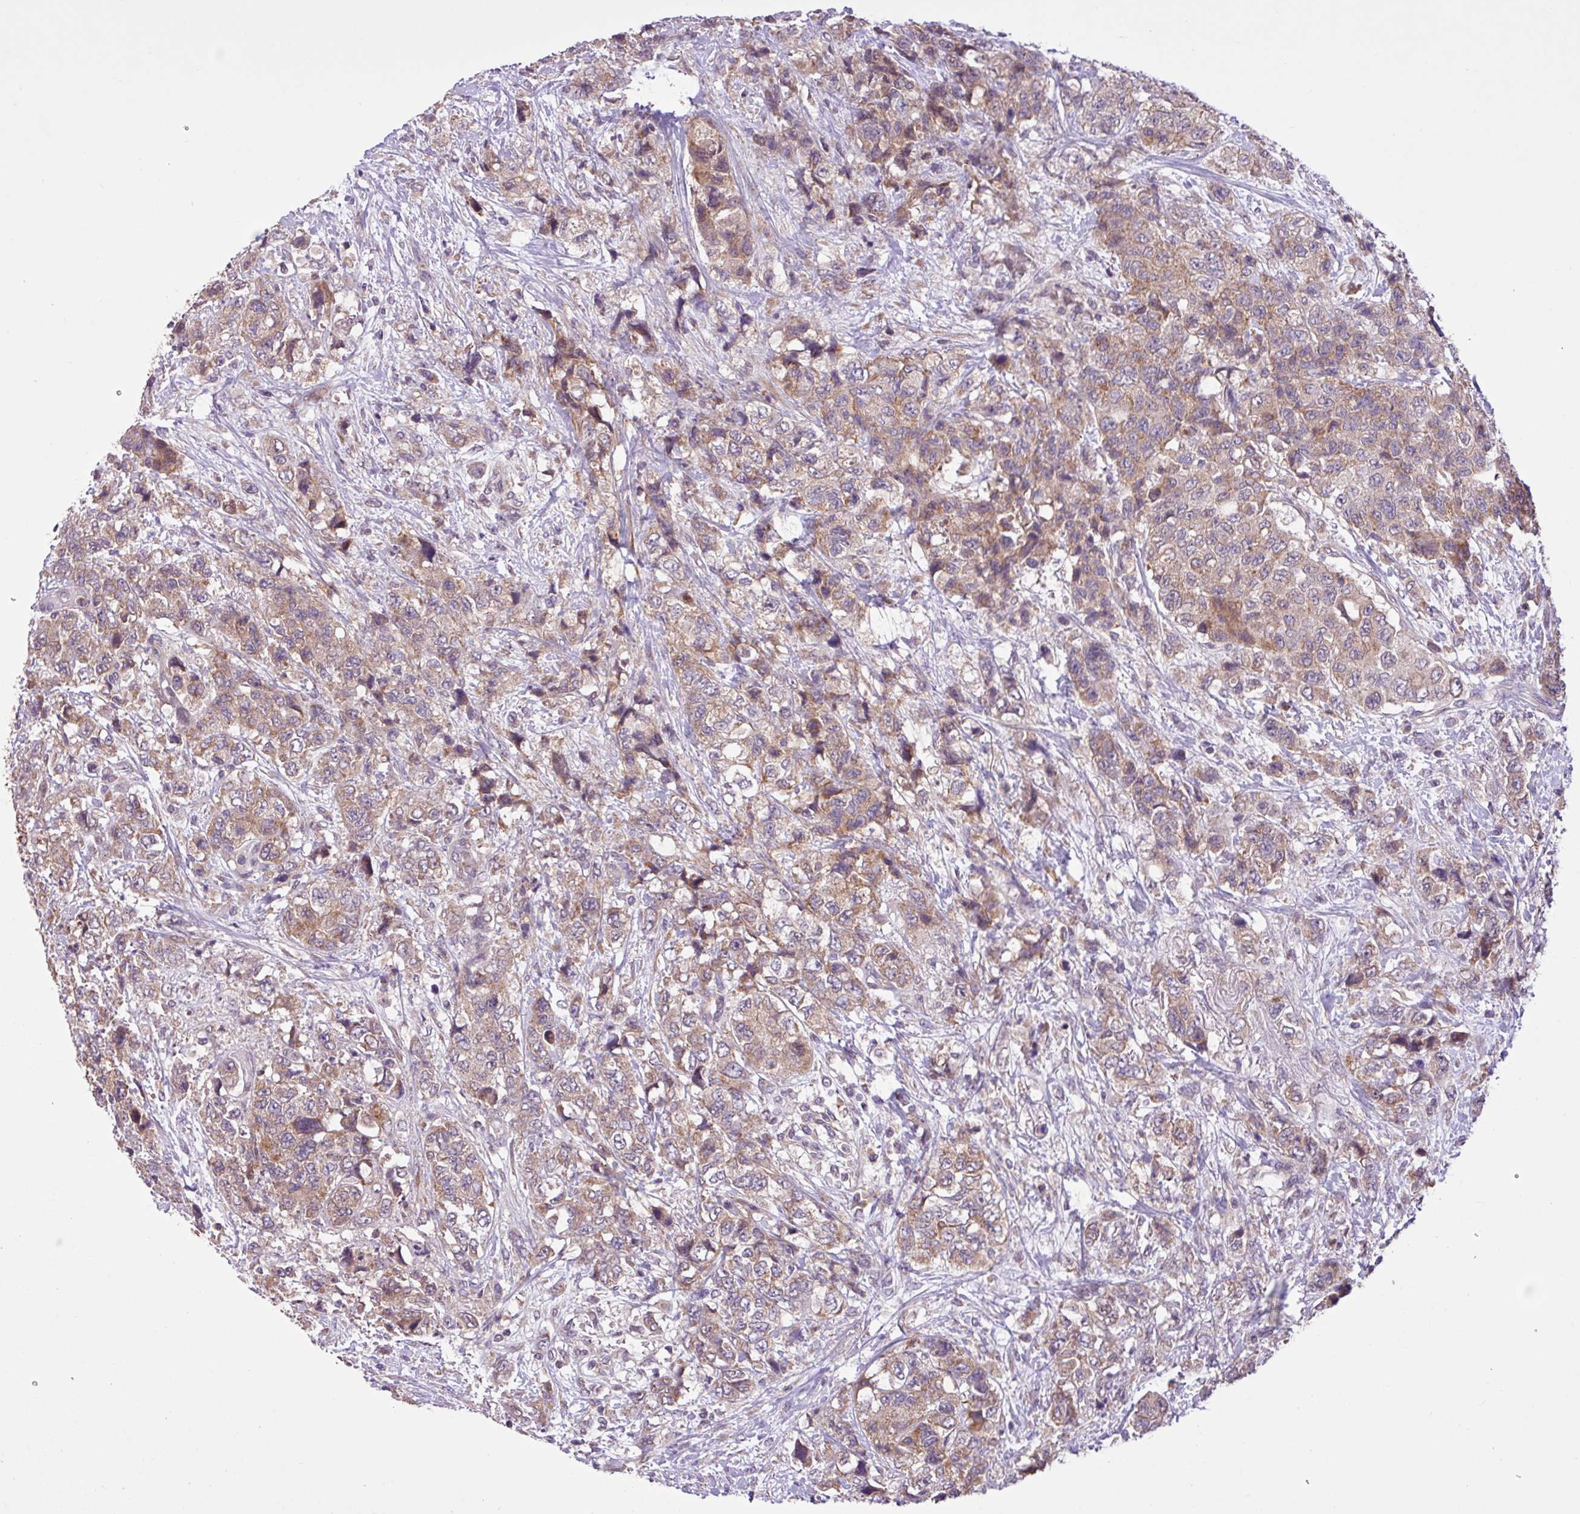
{"staining": {"intensity": "moderate", "quantity": ">75%", "location": "cytoplasmic/membranous"}, "tissue": "urothelial cancer", "cell_type": "Tumor cells", "image_type": "cancer", "snomed": [{"axis": "morphology", "description": "Urothelial carcinoma, High grade"}, {"axis": "topography", "description": "Urinary bladder"}], "caption": "An image of human urothelial cancer stained for a protein displays moderate cytoplasmic/membranous brown staining in tumor cells. The protein of interest is shown in brown color, while the nuclei are stained blue.", "gene": "TIMM10B", "patient": {"sex": "female", "age": 78}}